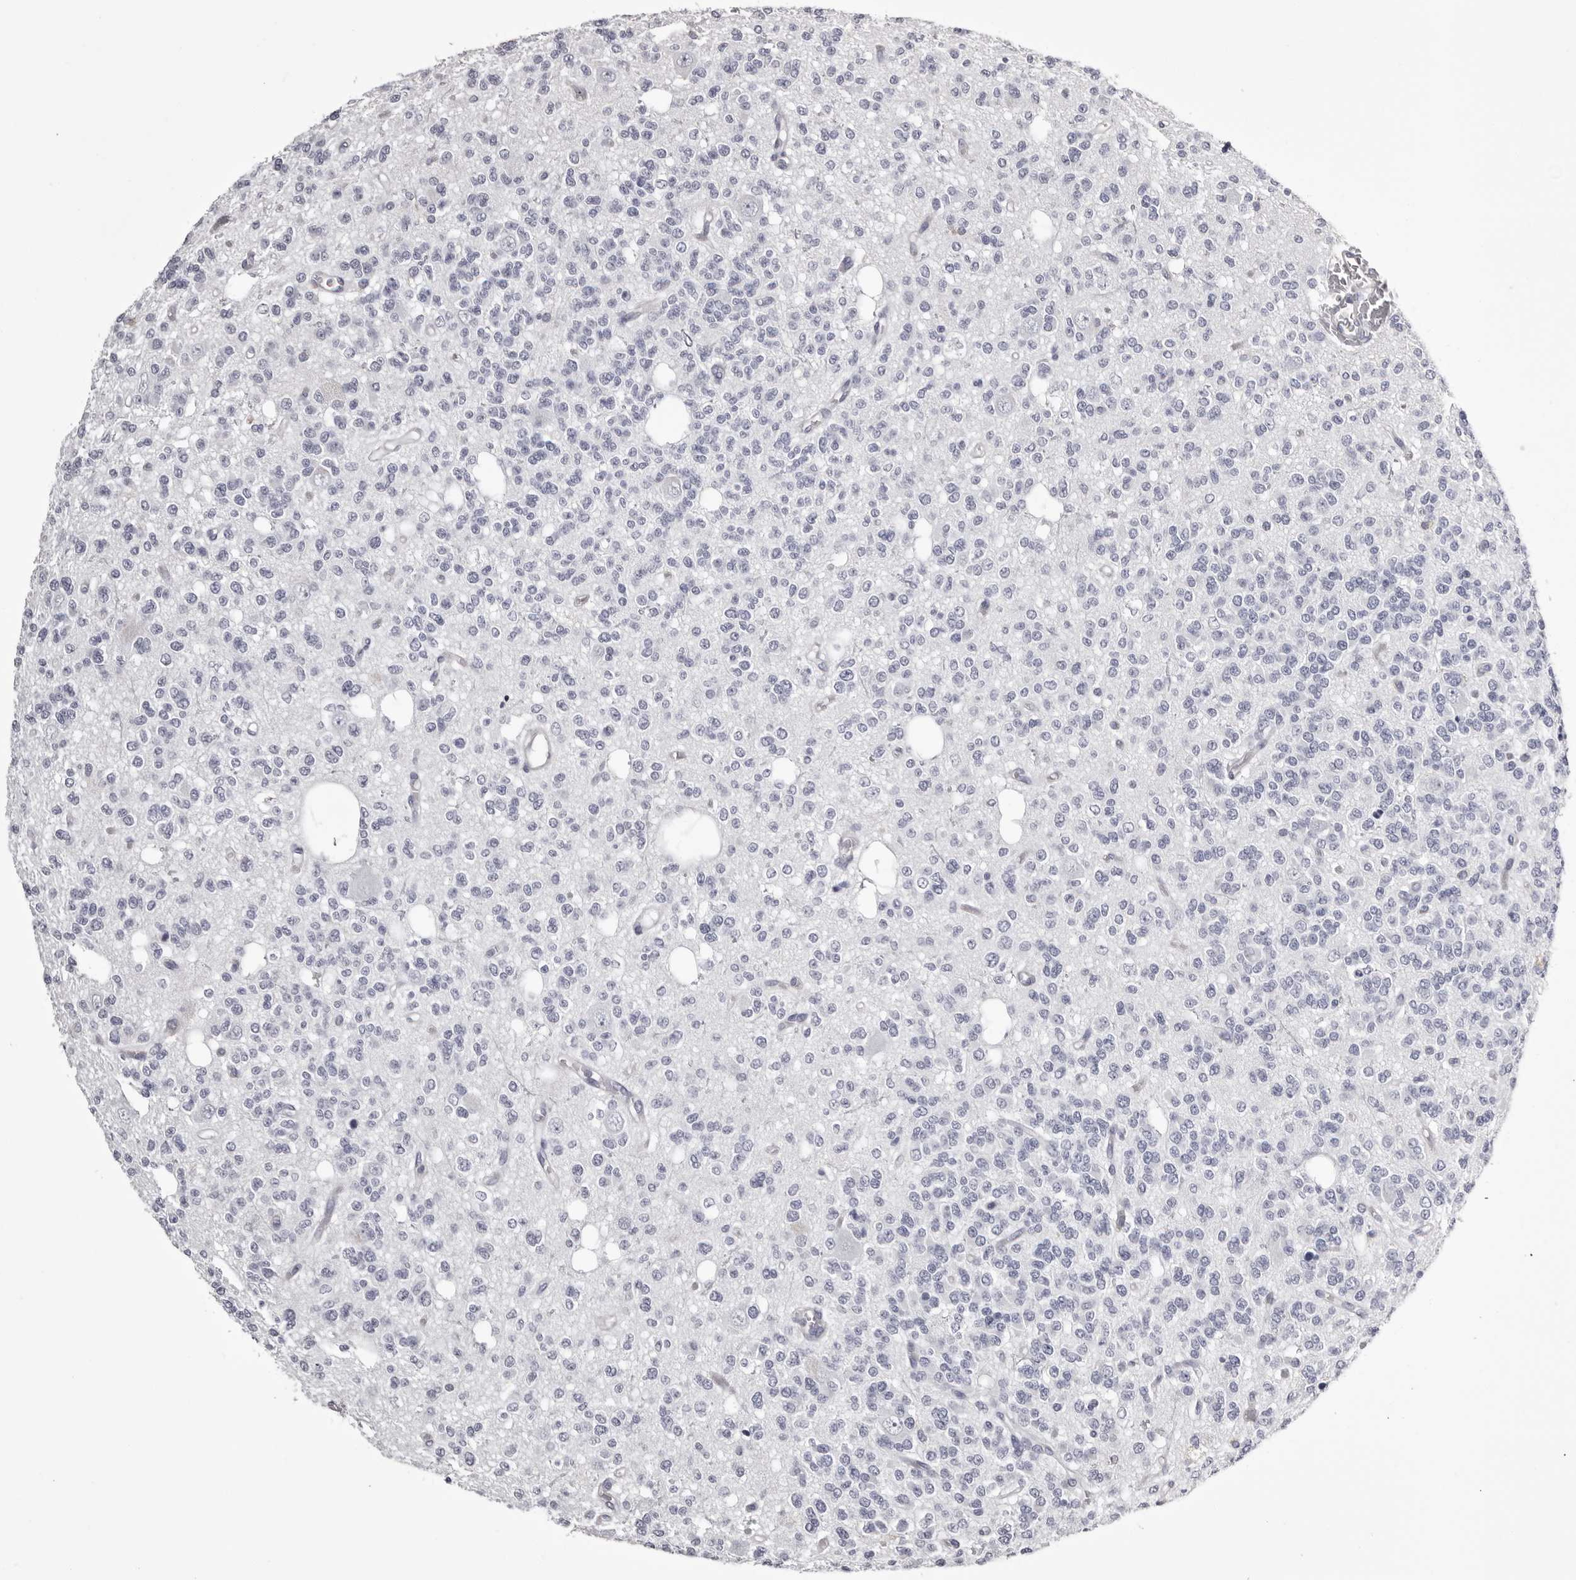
{"staining": {"intensity": "negative", "quantity": "none", "location": "none"}, "tissue": "glioma", "cell_type": "Tumor cells", "image_type": "cancer", "snomed": [{"axis": "morphology", "description": "Glioma, malignant, Low grade"}, {"axis": "topography", "description": "Brain"}], "caption": "Immunohistochemical staining of human malignant glioma (low-grade) displays no significant positivity in tumor cells.", "gene": "LAD1", "patient": {"sex": "male", "age": 38}}